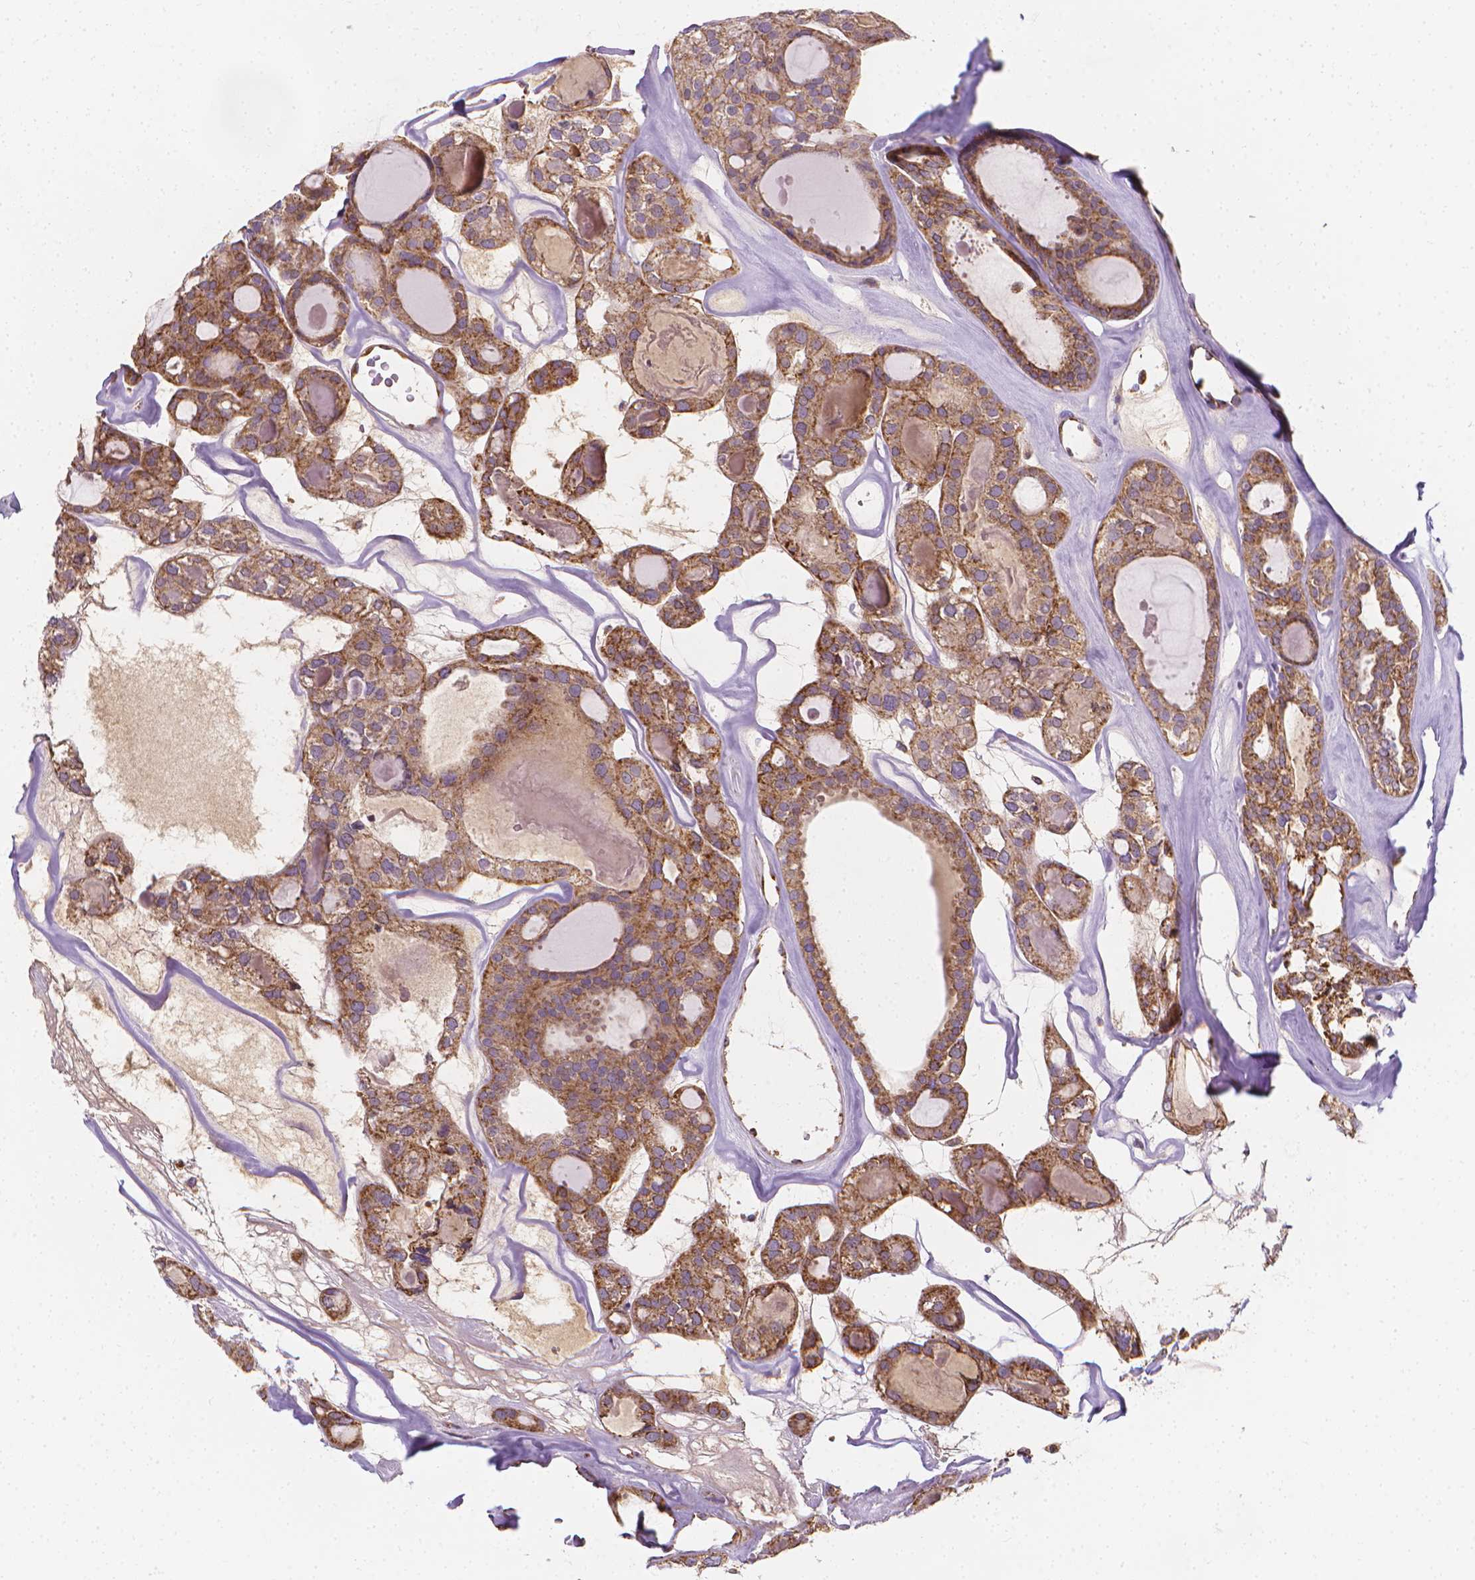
{"staining": {"intensity": "moderate", "quantity": ">75%", "location": "cytoplasmic/membranous"}, "tissue": "thyroid cancer", "cell_type": "Tumor cells", "image_type": "cancer", "snomed": [{"axis": "morphology", "description": "Follicular adenoma carcinoma, NOS"}, {"axis": "topography", "description": "Thyroid gland"}], "caption": "Immunohistochemical staining of thyroid cancer (follicular adenoma carcinoma) shows medium levels of moderate cytoplasmic/membranous protein staining in about >75% of tumor cells. (Brightfield microscopy of DAB IHC at high magnification).", "gene": "SNCAIP", "patient": {"sex": "male", "age": 75}}